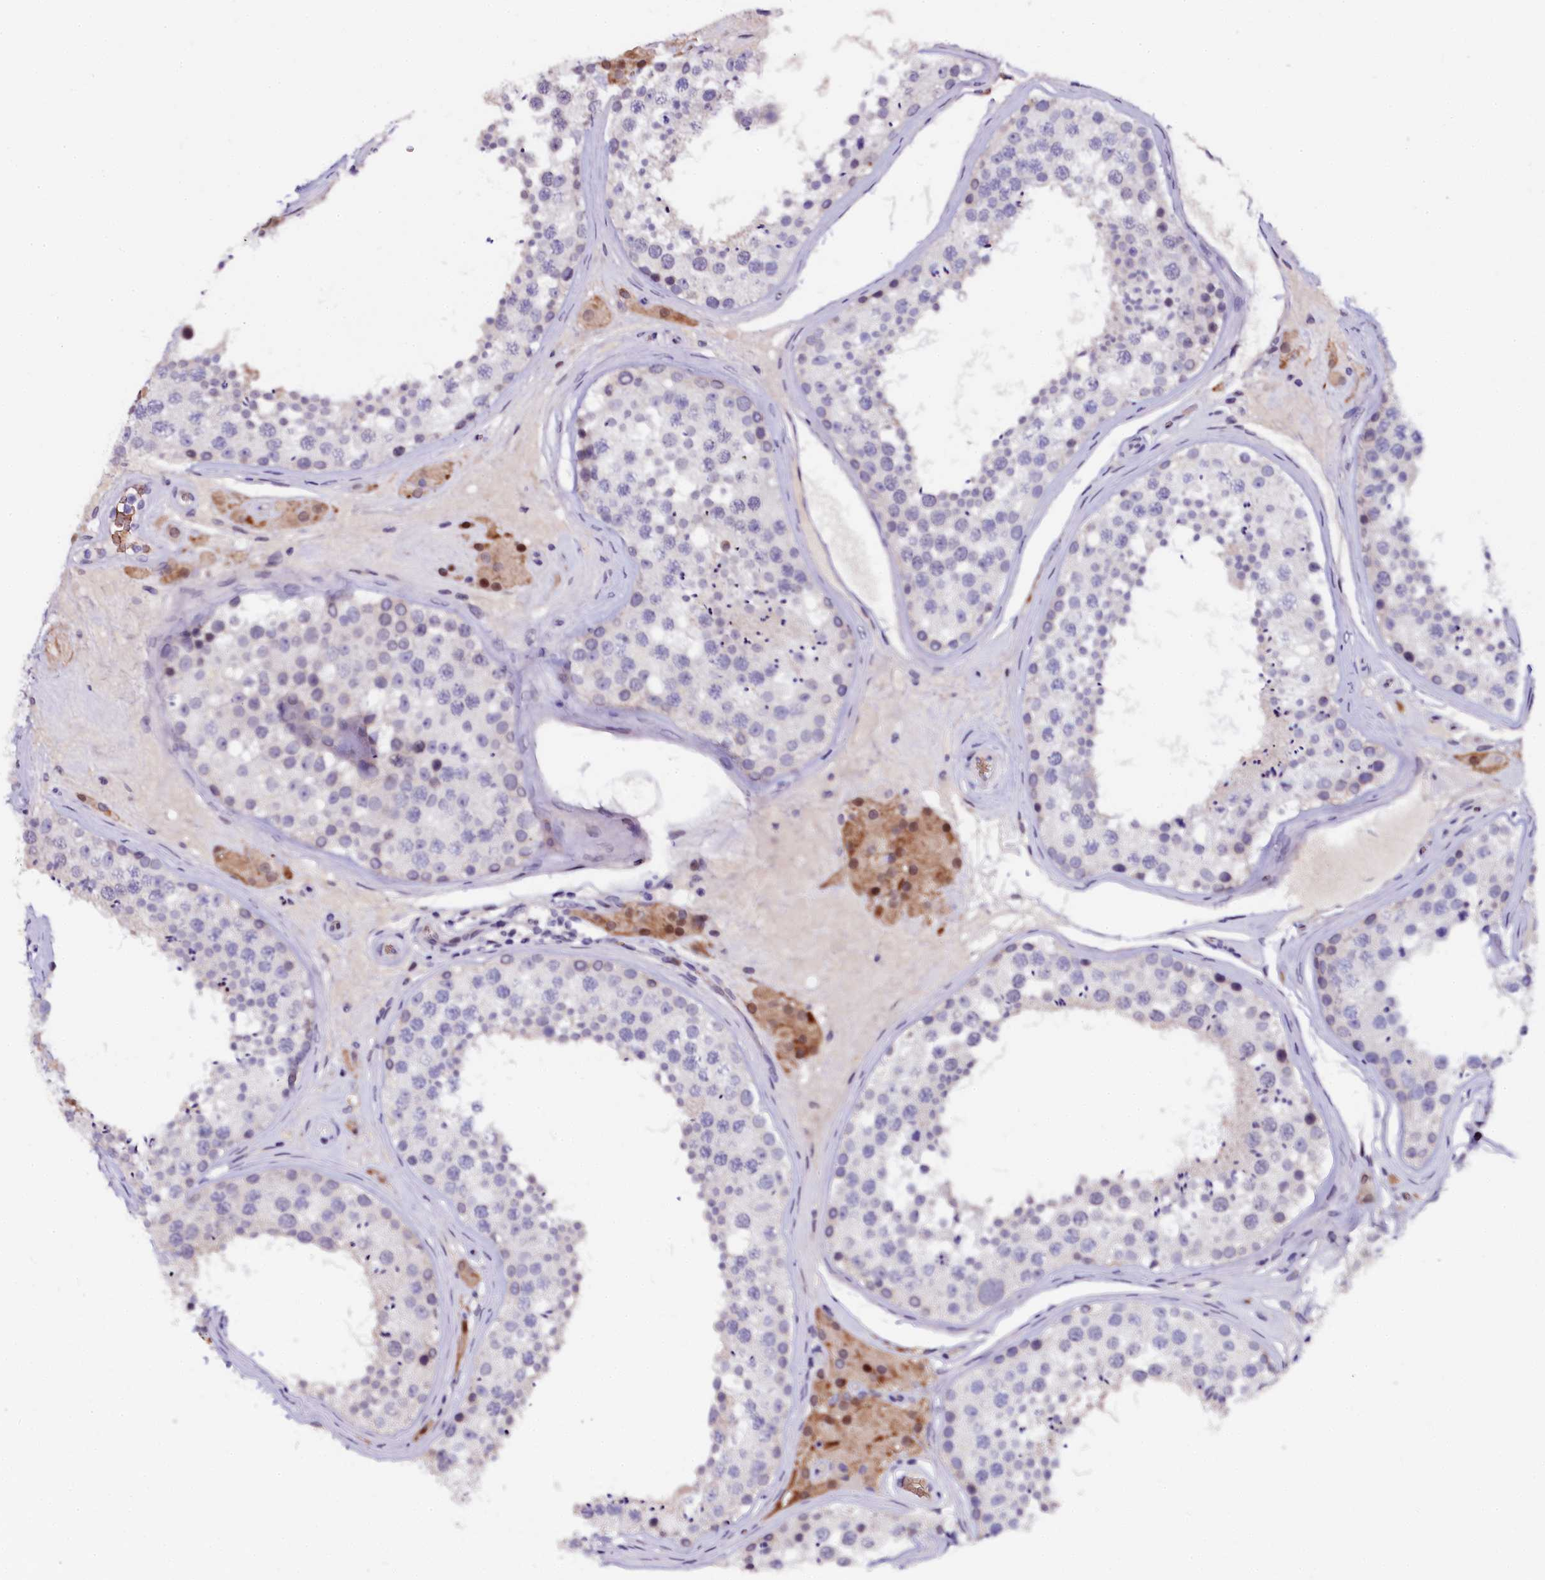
{"staining": {"intensity": "negative", "quantity": "none", "location": "none"}, "tissue": "testis", "cell_type": "Cells in seminiferous ducts", "image_type": "normal", "snomed": [{"axis": "morphology", "description": "Normal tissue, NOS"}, {"axis": "topography", "description": "Testis"}], "caption": "IHC of unremarkable human testis exhibits no staining in cells in seminiferous ducts. (DAB (3,3'-diaminobenzidine) immunohistochemistry (IHC) visualized using brightfield microscopy, high magnification).", "gene": "CTDSPL2", "patient": {"sex": "male", "age": 46}}